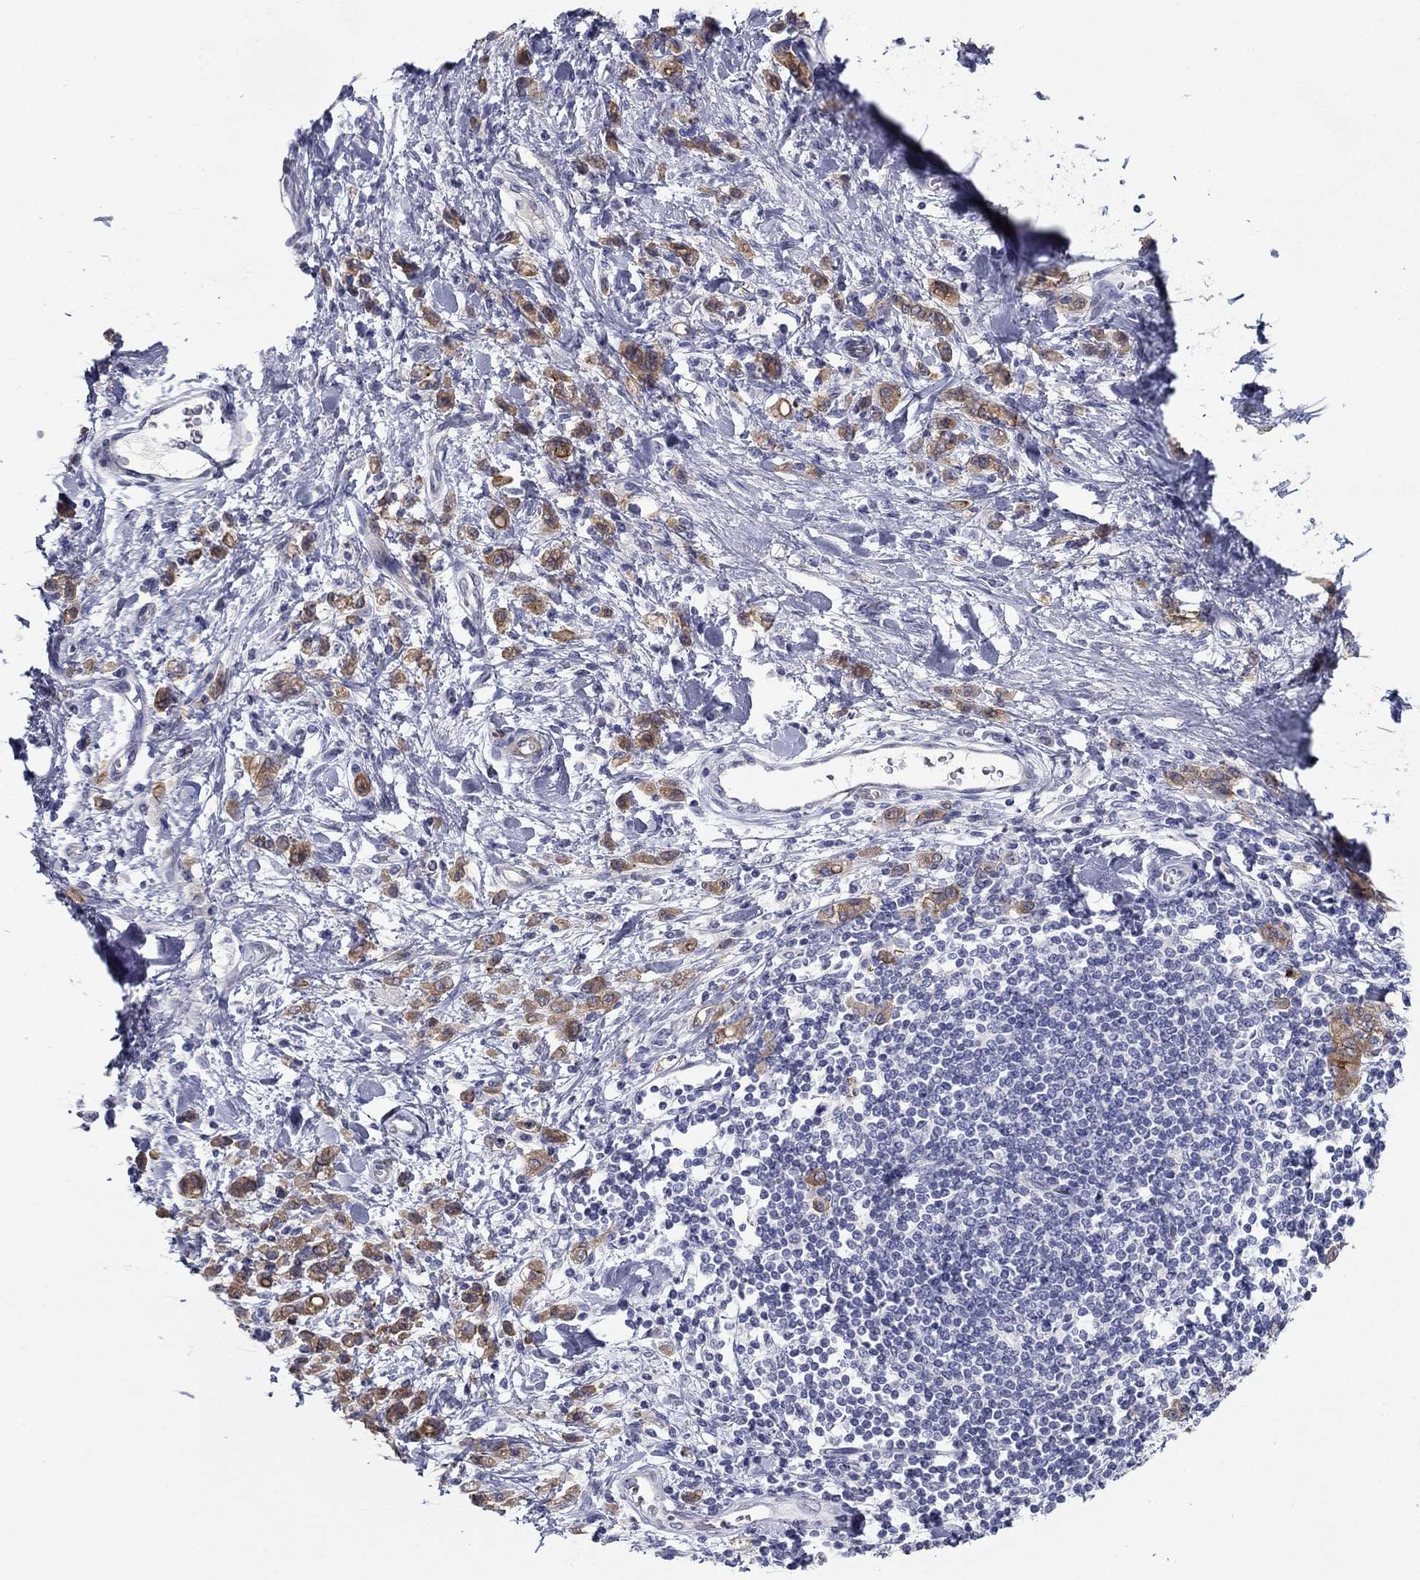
{"staining": {"intensity": "moderate", "quantity": ">75%", "location": "cytoplasmic/membranous"}, "tissue": "stomach cancer", "cell_type": "Tumor cells", "image_type": "cancer", "snomed": [{"axis": "morphology", "description": "Adenocarcinoma, NOS"}, {"axis": "topography", "description": "Stomach"}], "caption": "Immunohistochemistry (IHC) (DAB (3,3'-diaminobenzidine)) staining of human stomach adenocarcinoma displays moderate cytoplasmic/membranous protein positivity in approximately >75% of tumor cells.", "gene": "PLS1", "patient": {"sex": "male", "age": 77}}